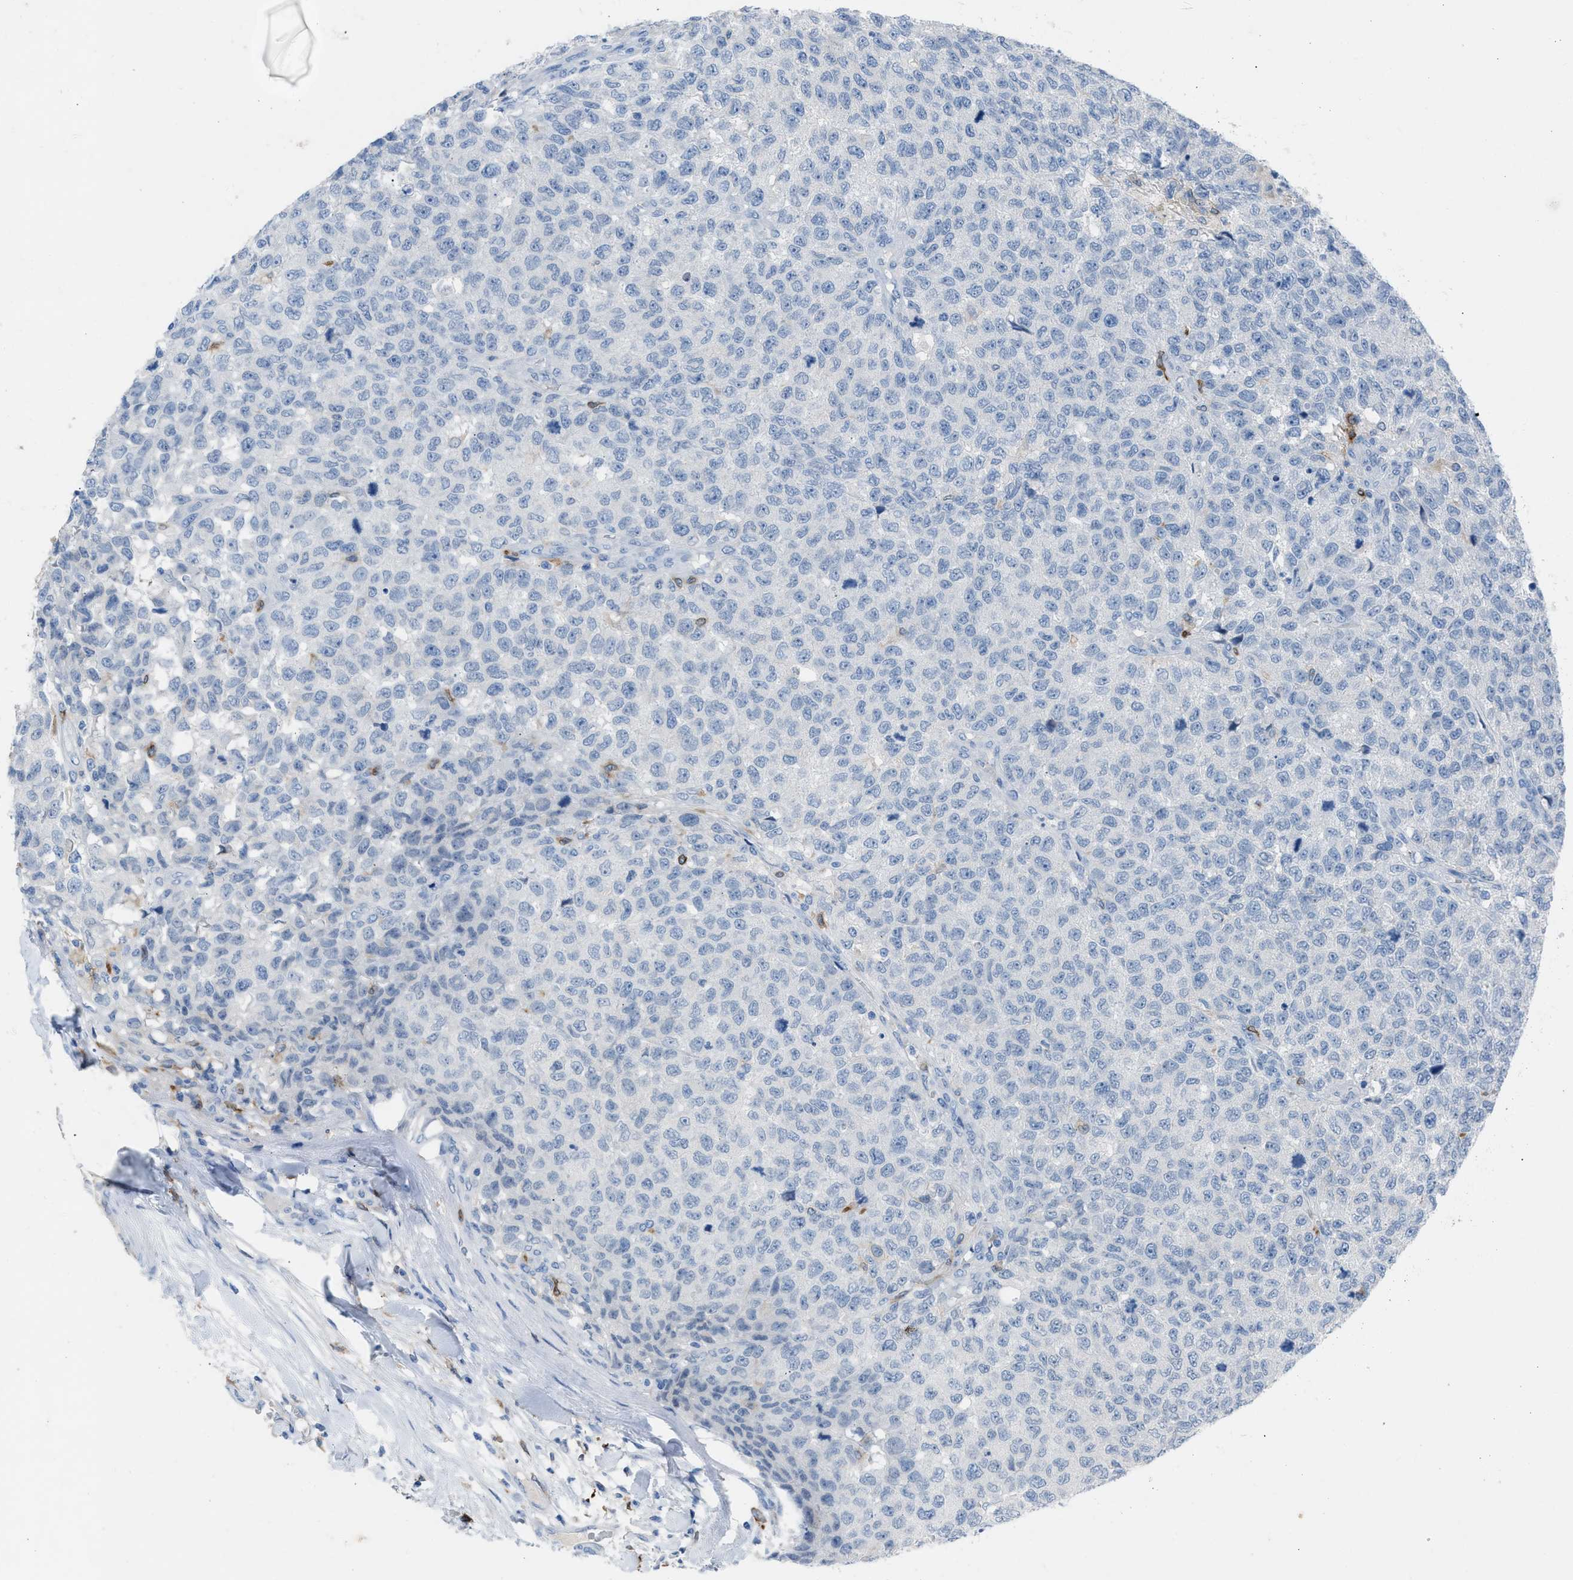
{"staining": {"intensity": "negative", "quantity": "none", "location": "none"}, "tissue": "testis cancer", "cell_type": "Tumor cells", "image_type": "cancer", "snomed": [{"axis": "morphology", "description": "Seminoma, NOS"}, {"axis": "topography", "description": "Testis"}], "caption": "DAB (3,3'-diaminobenzidine) immunohistochemical staining of human seminoma (testis) displays no significant positivity in tumor cells. (DAB immunohistochemistry, high magnification).", "gene": "CLEC10A", "patient": {"sex": "male", "age": 59}}